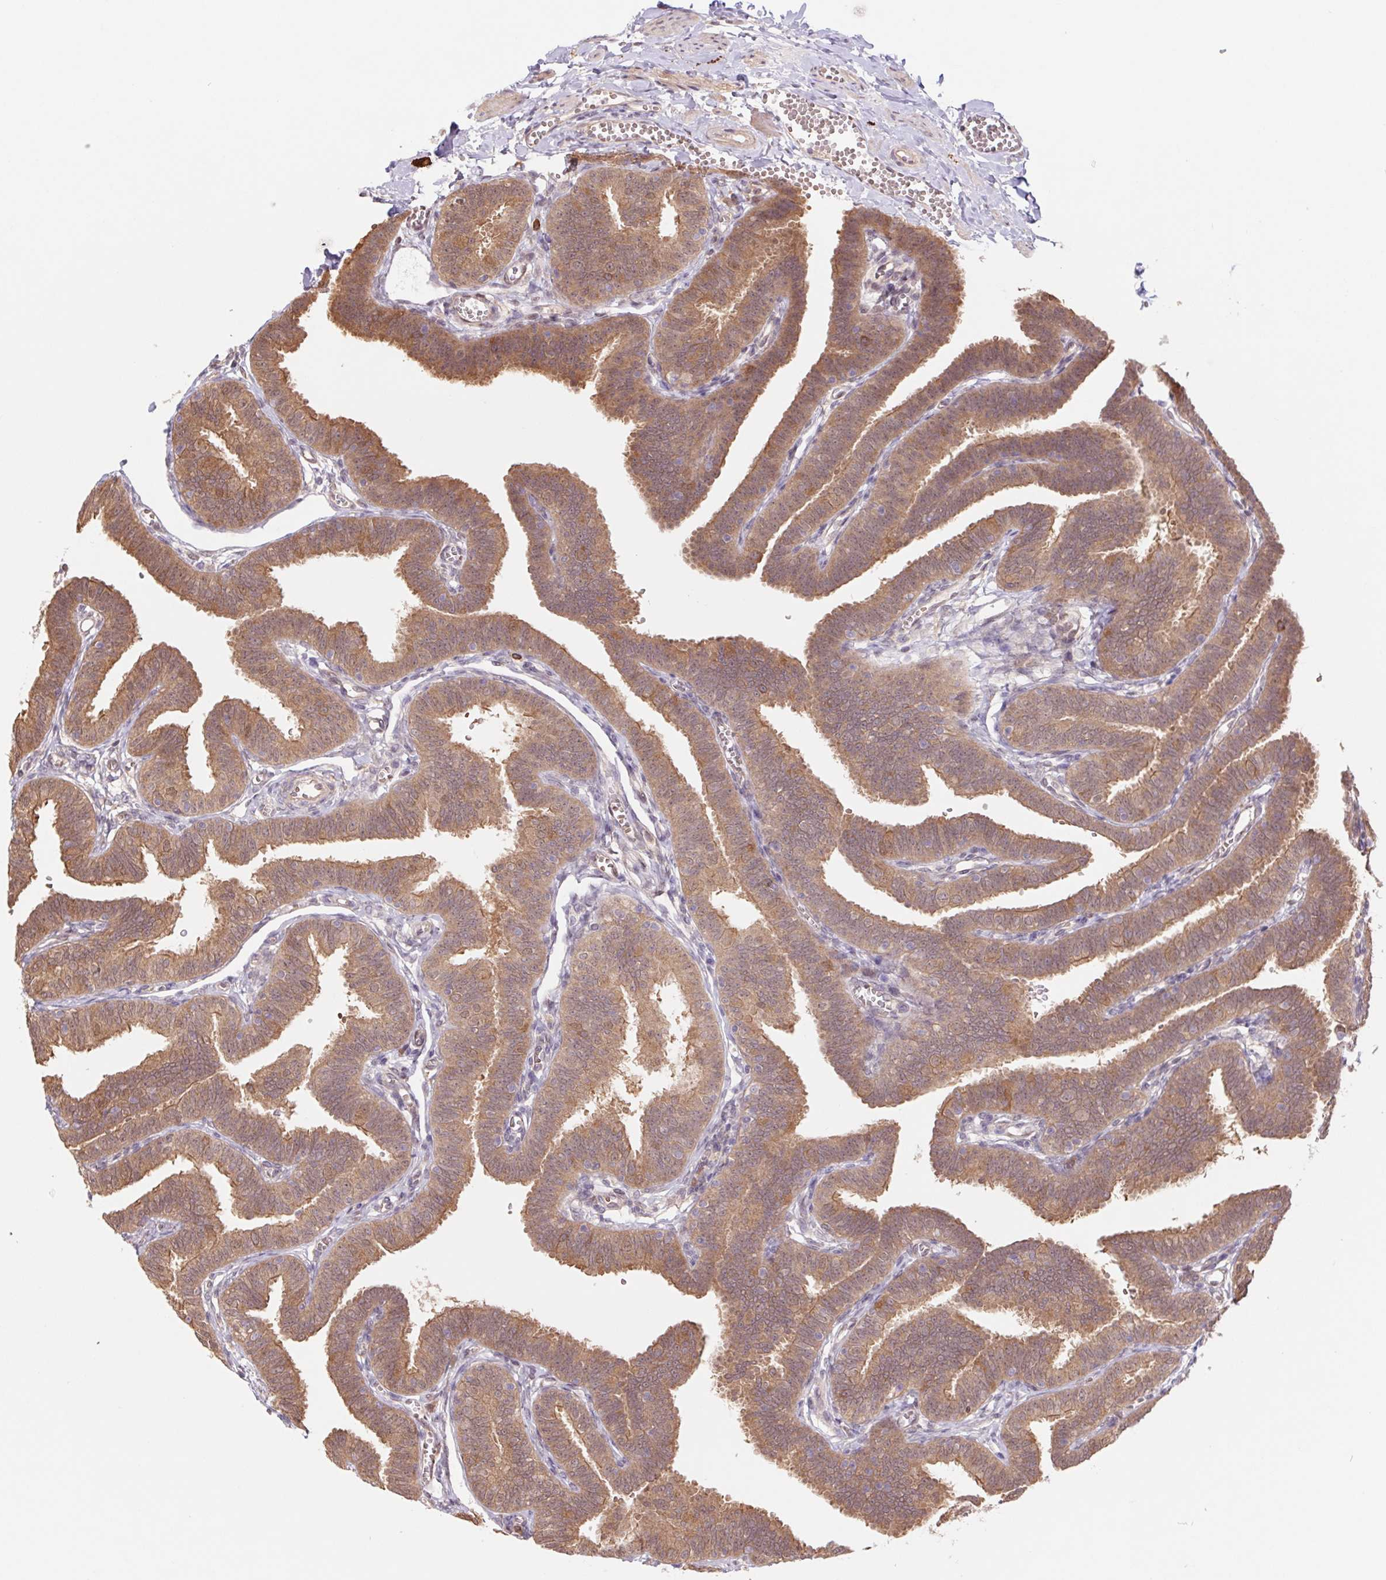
{"staining": {"intensity": "weak", "quantity": ">75%", "location": "cytoplasmic/membranous"}, "tissue": "fallopian tube", "cell_type": "Glandular cells", "image_type": "normal", "snomed": [{"axis": "morphology", "description": "Normal tissue, NOS"}, {"axis": "topography", "description": "Fallopian tube"}], "caption": "This histopathology image demonstrates normal fallopian tube stained with IHC to label a protein in brown. The cytoplasmic/membranous of glandular cells show weak positivity for the protein. Nuclei are counter-stained blue.", "gene": "RRM1", "patient": {"sex": "female", "age": 25}}